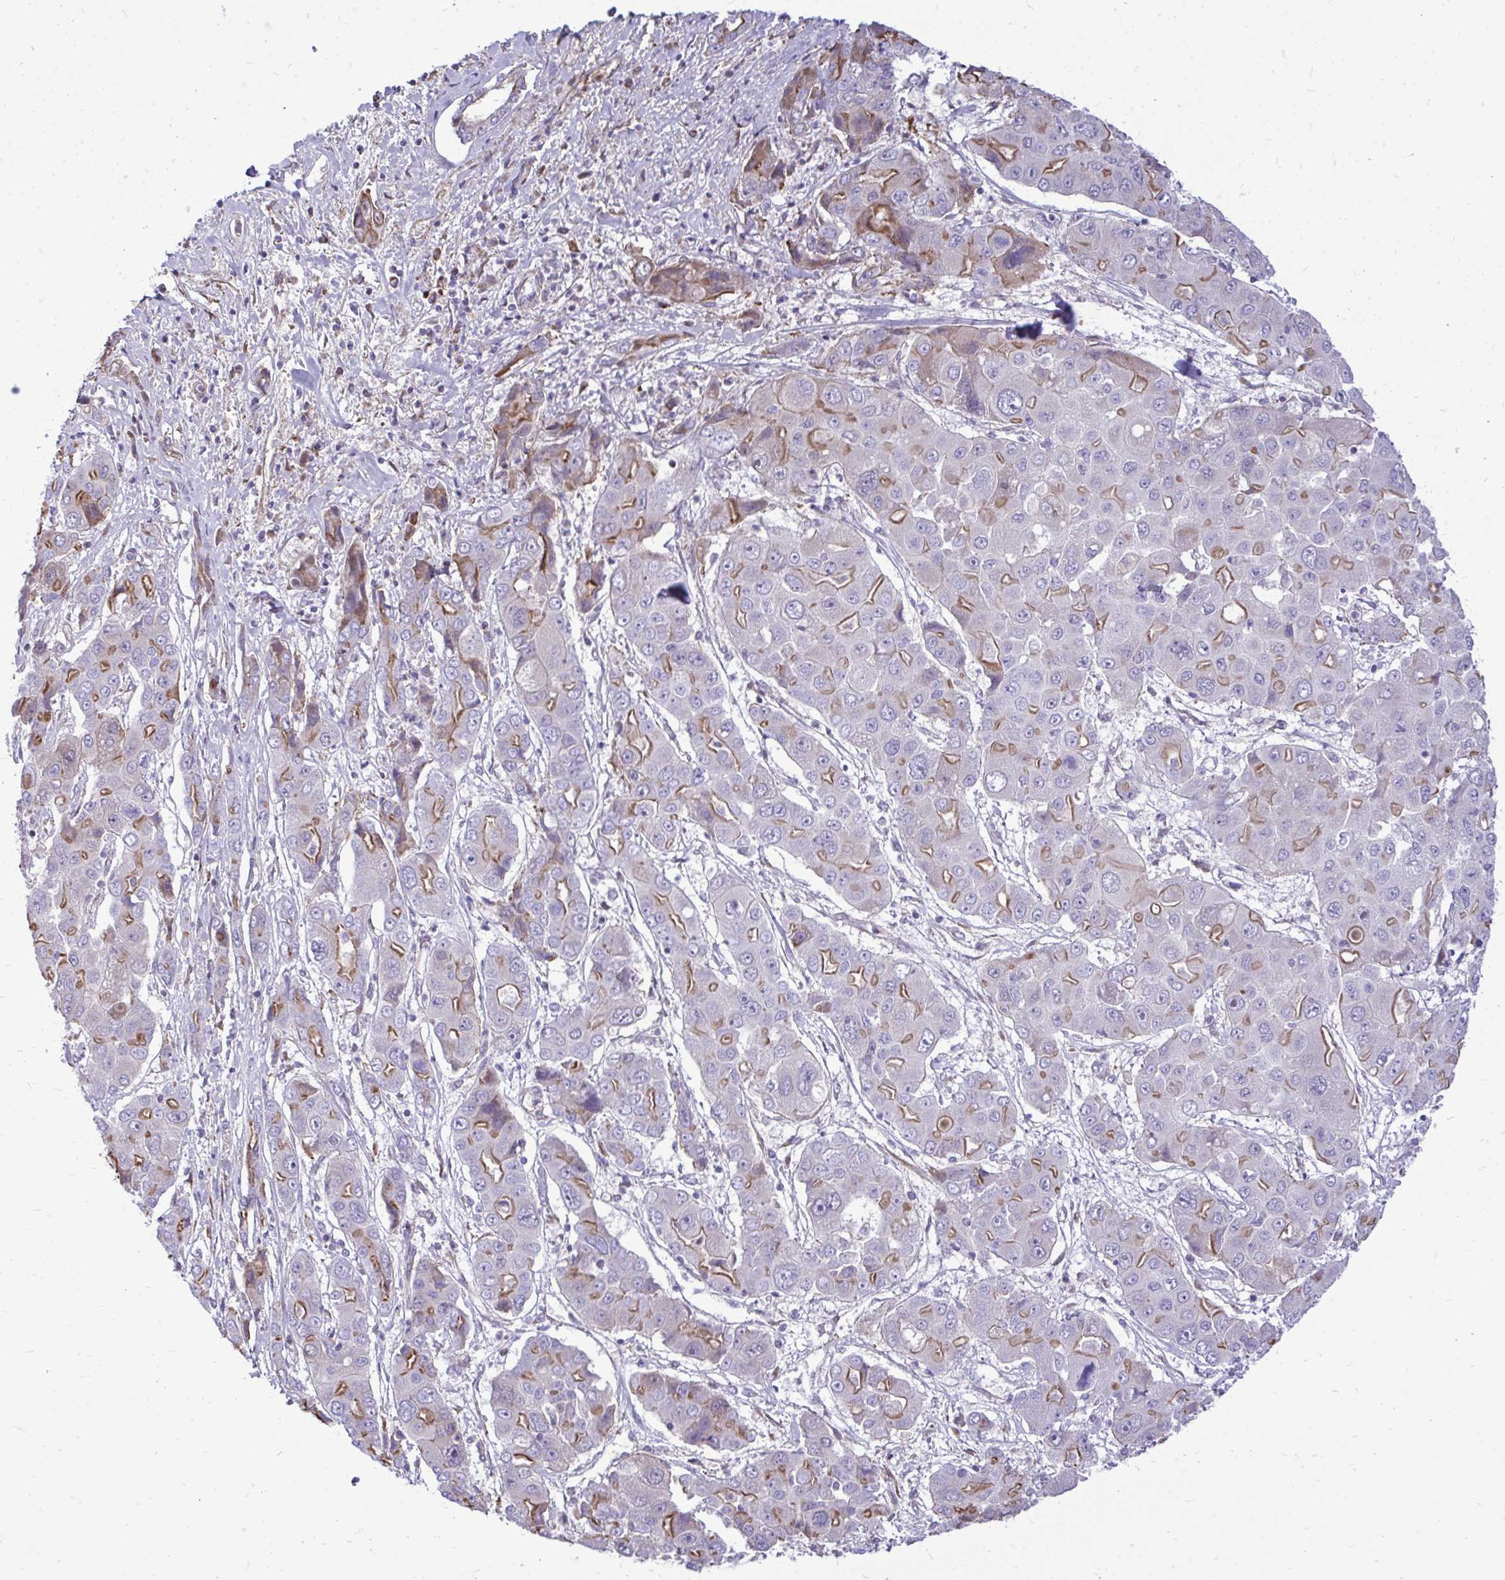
{"staining": {"intensity": "moderate", "quantity": "<25%", "location": "cytoplasmic/membranous"}, "tissue": "liver cancer", "cell_type": "Tumor cells", "image_type": "cancer", "snomed": [{"axis": "morphology", "description": "Cholangiocarcinoma"}, {"axis": "topography", "description": "Liver"}], "caption": "High-magnification brightfield microscopy of liver cholangiocarcinoma stained with DAB (3,3'-diaminobenzidine) (brown) and counterstained with hematoxylin (blue). tumor cells exhibit moderate cytoplasmic/membranous expression is identified in about<25% of cells.", "gene": "ATP13A2", "patient": {"sex": "male", "age": 67}}